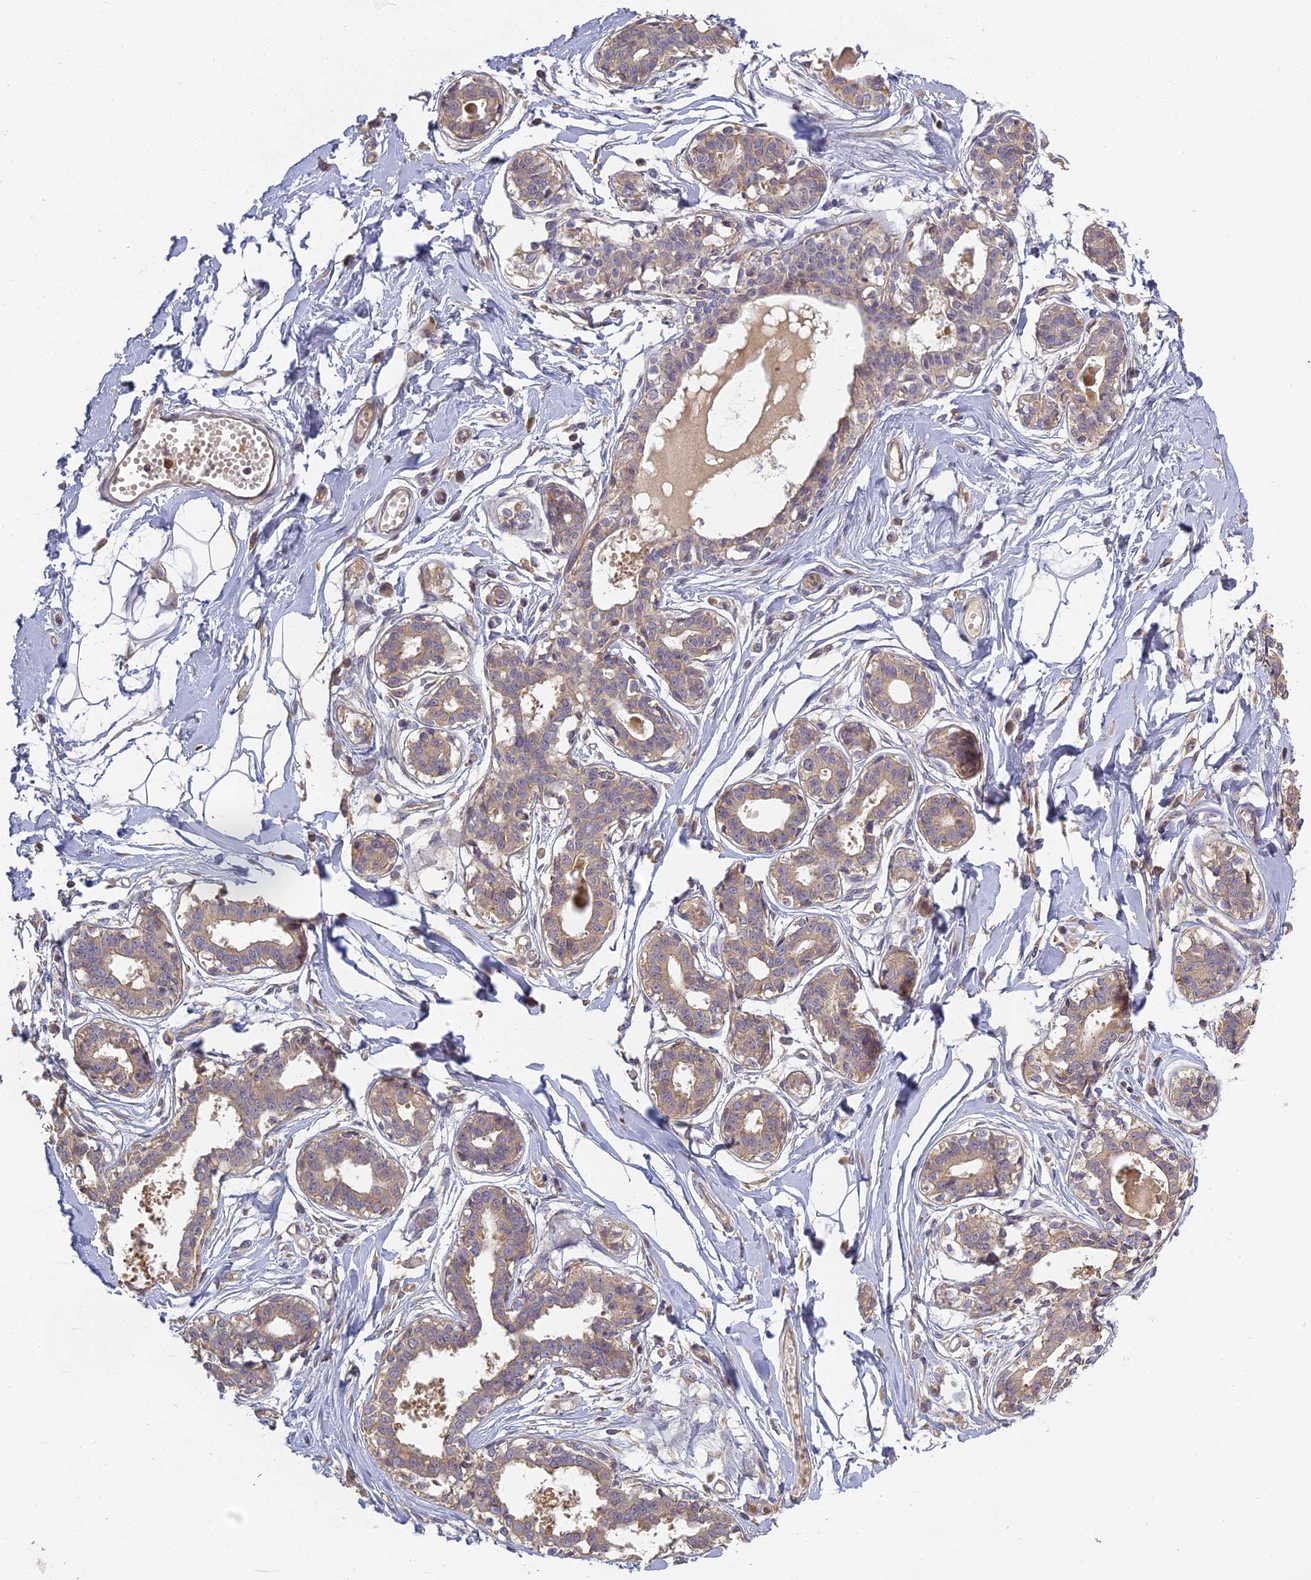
{"staining": {"intensity": "negative", "quantity": "none", "location": "none"}, "tissue": "breast", "cell_type": "Adipocytes", "image_type": "normal", "snomed": [{"axis": "morphology", "description": "Normal tissue, NOS"}, {"axis": "topography", "description": "Breast"}], "caption": "Protein analysis of normal breast reveals no significant staining in adipocytes. Brightfield microscopy of immunohistochemistry stained with DAB (3,3'-diaminobenzidine) (brown) and hematoxylin (blue), captured at high magnification.", "gene": "AP4E1", "patient": {"sex": "female", "age": 45}}